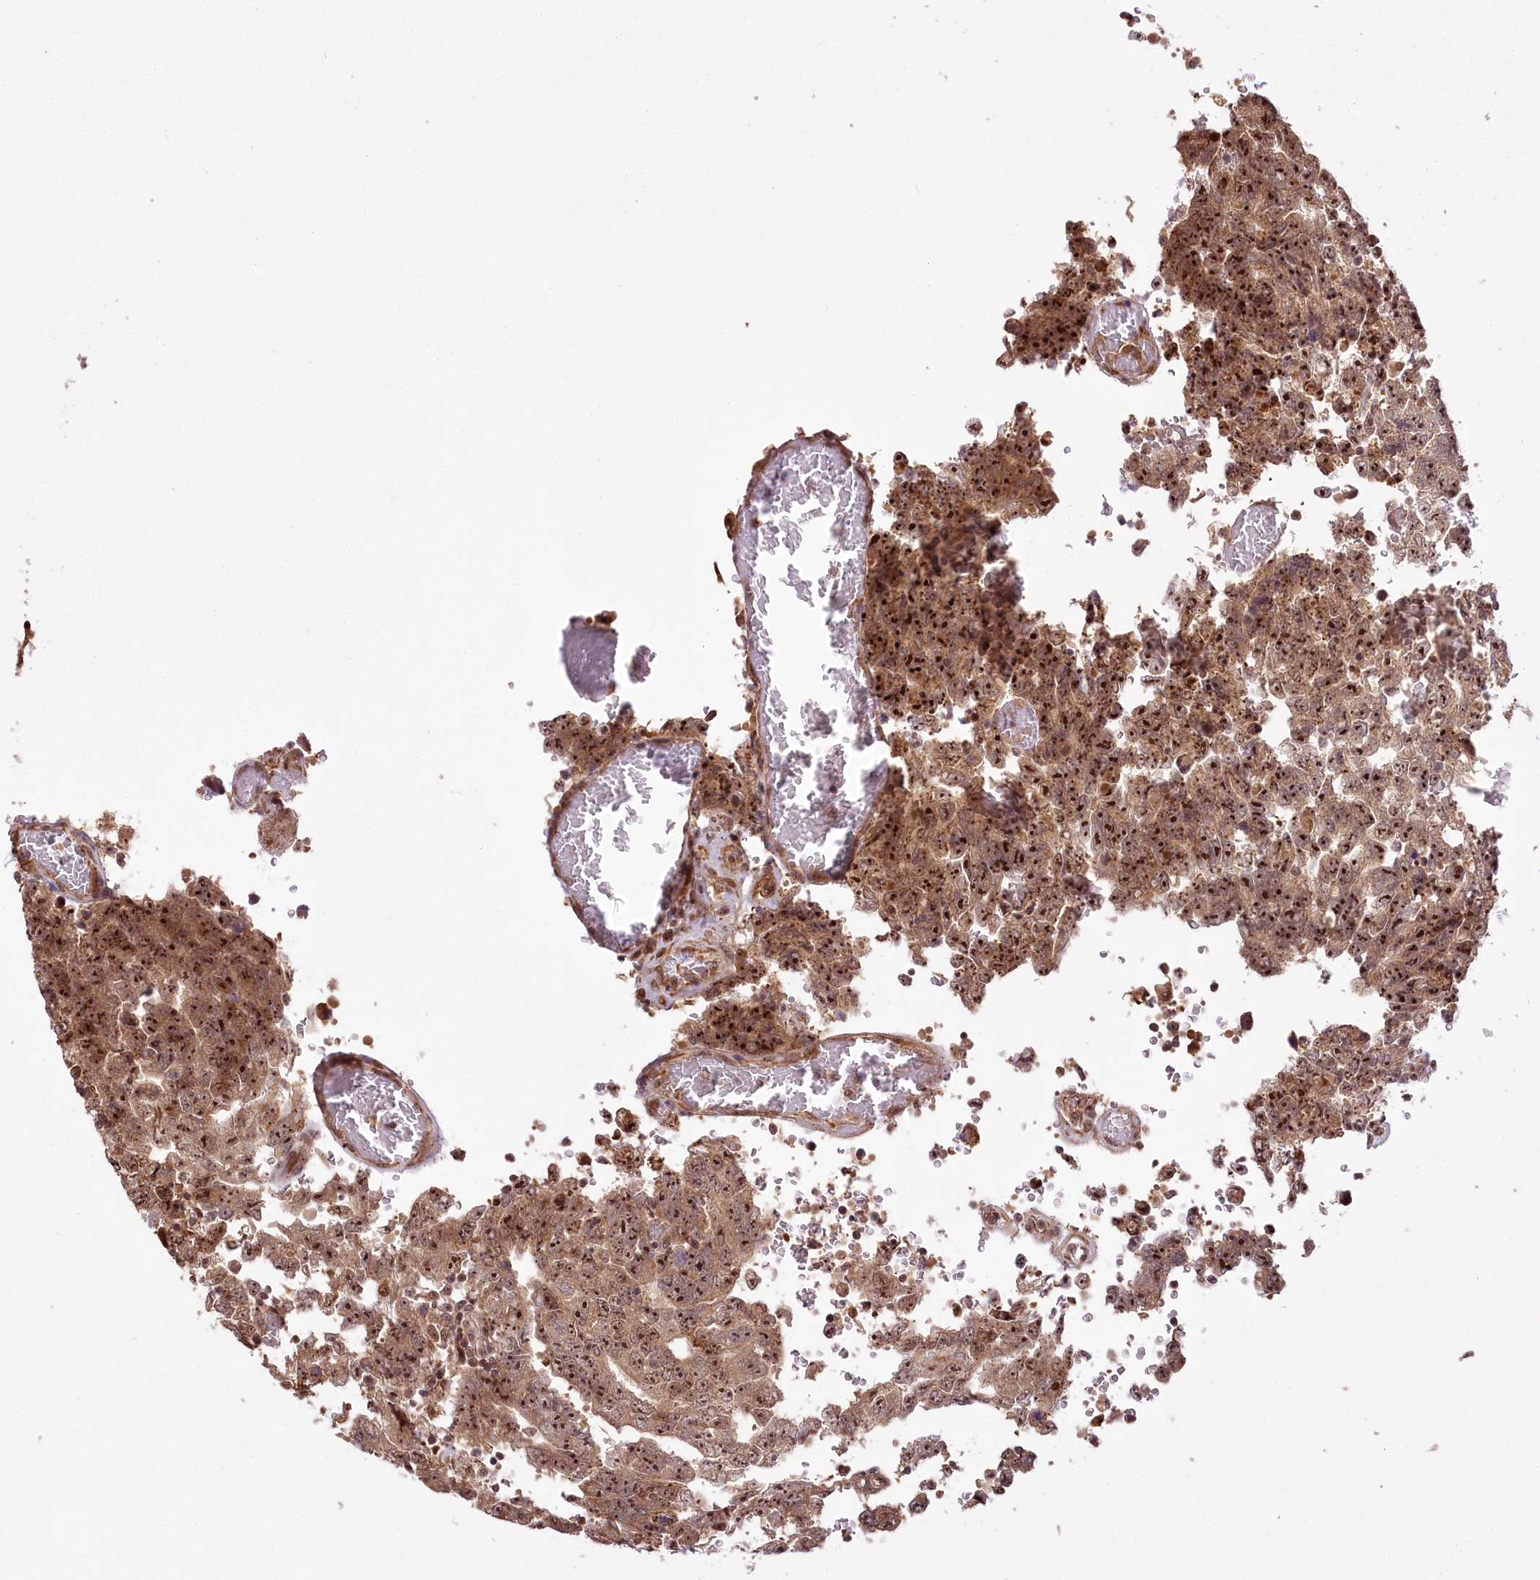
{"staining": {"intensity": "strong", "quantity": ">75%", "location": "cytoplasmic/membranous,nuclear"}, "tissue": "testis cancer", "cell_type": "Tumor cells", "image_type": "cancer", "snomed": [{"axis": "morphology", "description": "Carcinoma, Embryonal, NOS"}, {"axis": "topography", "description": "Testis"}], "caption": "Protein analysis of testis cancer (embryonal carcinoma) tissue displays strong cytoplasmic/membranous and nuclear expression in about >75% of tumor cells.", "gene": "SERGEF", "patient": {"sex": "male", "age": 26}}